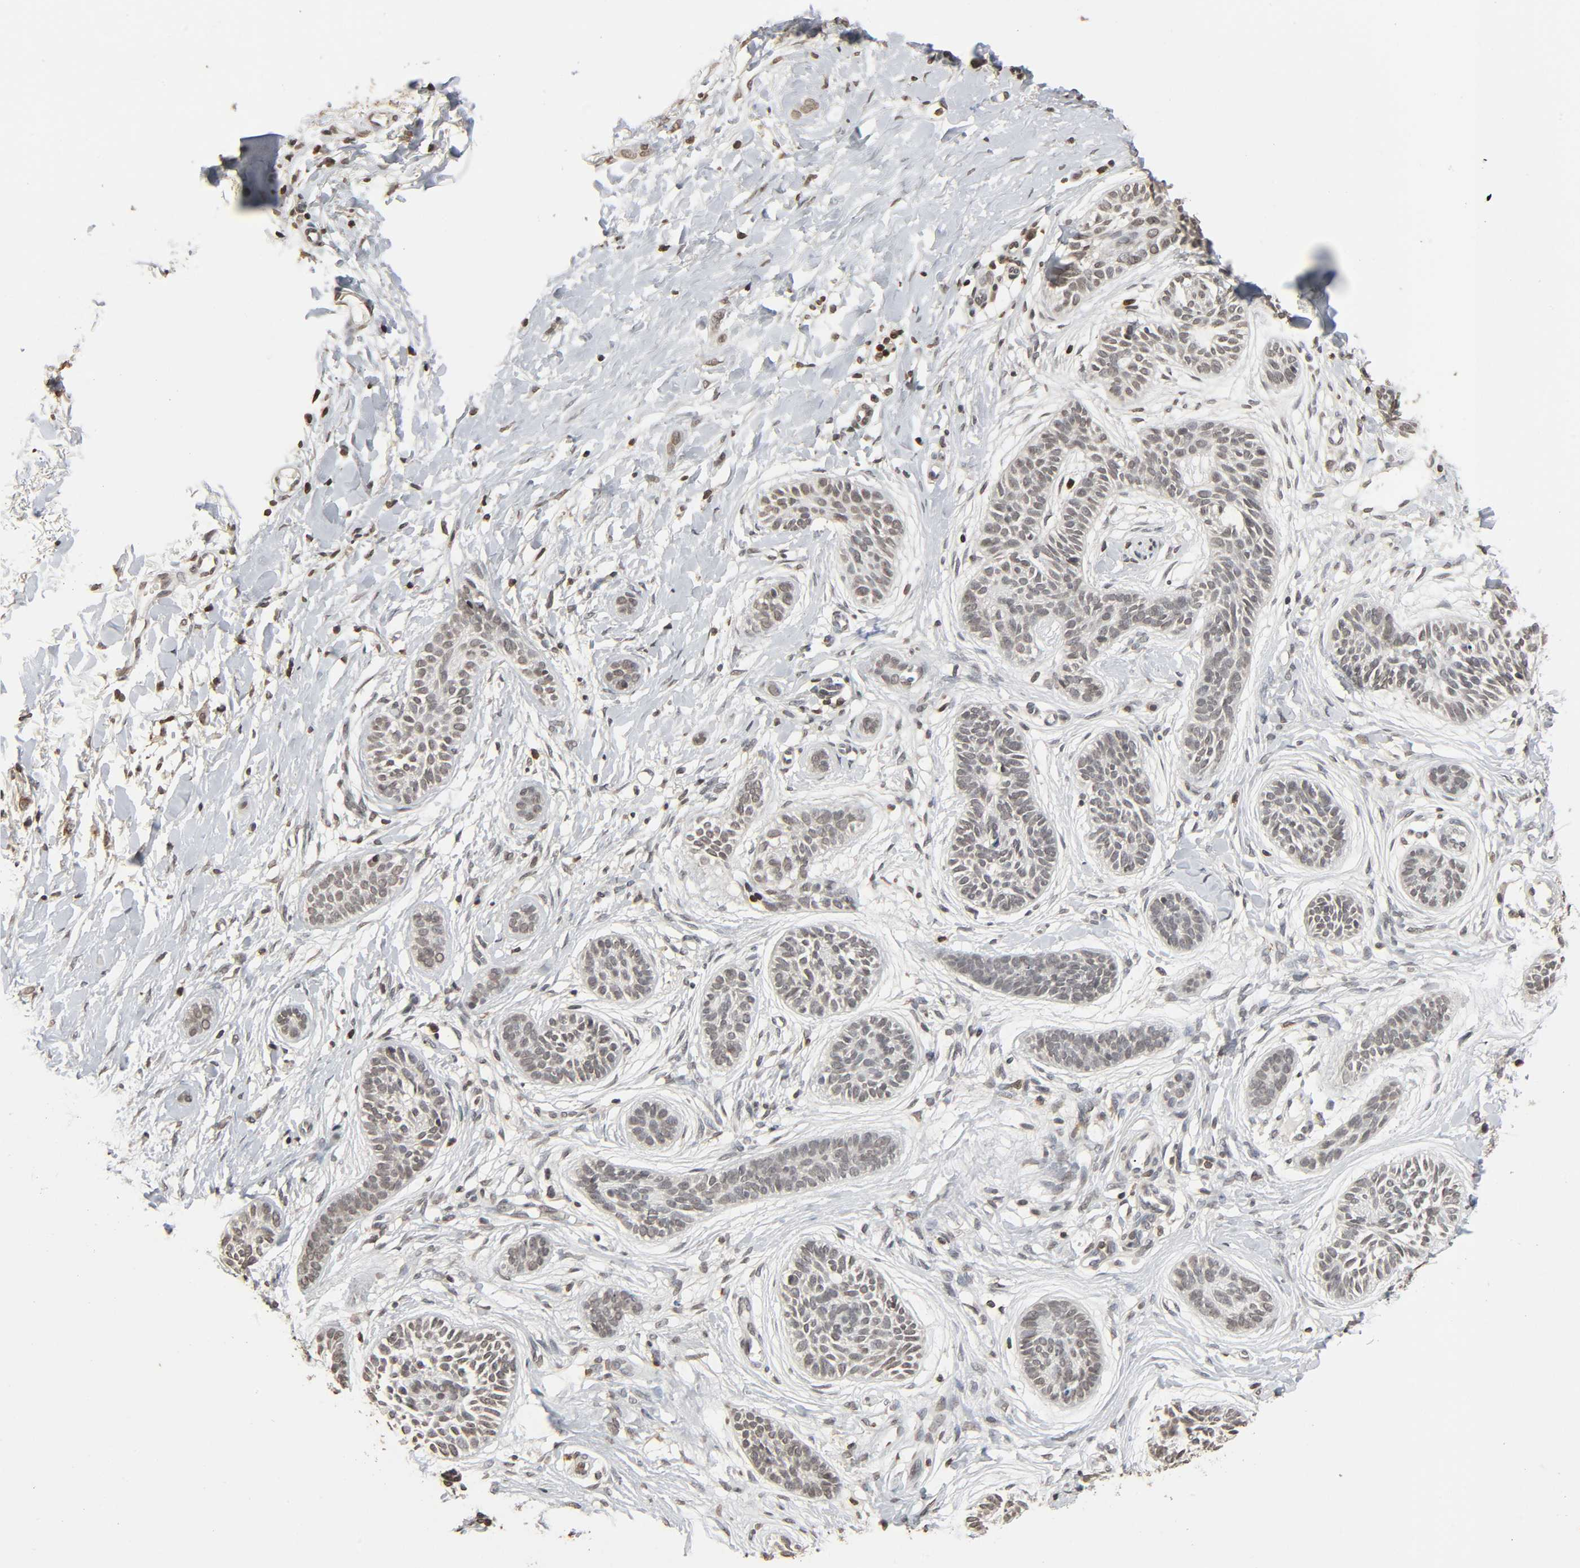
{"staining": {"intensity": "negative", "quantity": "none", "location": "none"}, "tissue": "skin cancer", "cell_type": "Tumor cells", "image_type": "cancer", "snomed": [{"axis": "morphology", "description": "Normal tissue, NOS"}, {"axis": "morphology", "description": "Basal cell carcinoma"}, {"axis": "topography", "description": "Skin"}], "caption": "Human basal cell carcinoma (skin) stained for a protein using IHC shows no staining in tumor cells.", "gene": "STK4", "patient": {"sex": "male", "age": 63}}